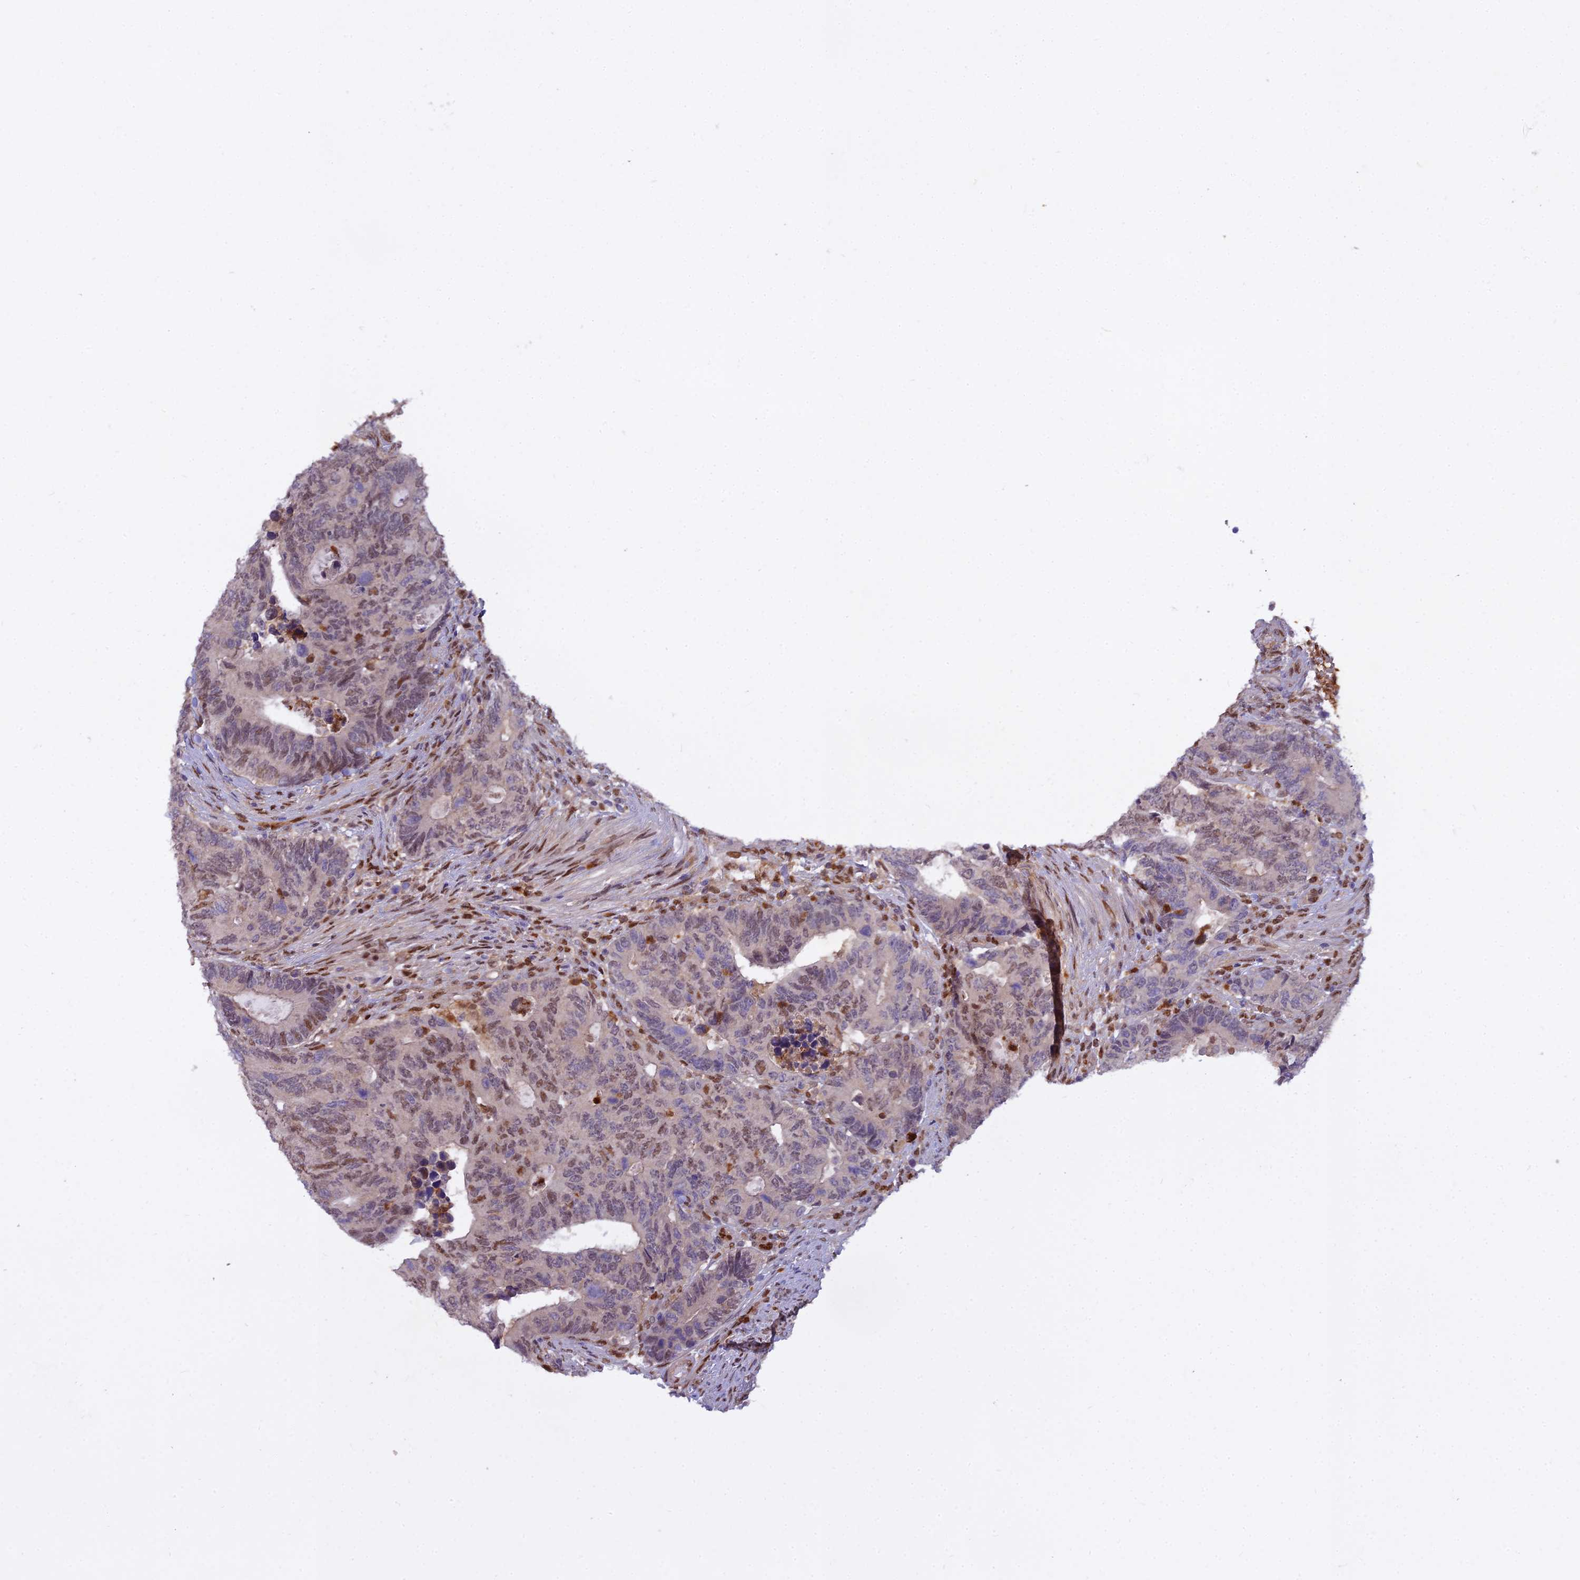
{"staining": {"intensity": "moderate", "quantity": "25%-75%", "location": "nuclear"}, "tissue": "colorectal cancer", "cell_type": "Tumor cells", "image_type": "cancer", "snomed": [{"axis": "morphology", "description": "Adenocarcinoma, NOS"}, {"axis": "topography", "description": "Colon"}], "caption": "IHC image of human adenocarcinoma (colorectal) stained for a protein (brown), which demonstrates medium levels of moderate nuclear expression in about 25%-75% of tumor cells.", "gene": "NPEPL1", "patient": {"sex": "male", "age": 87}}